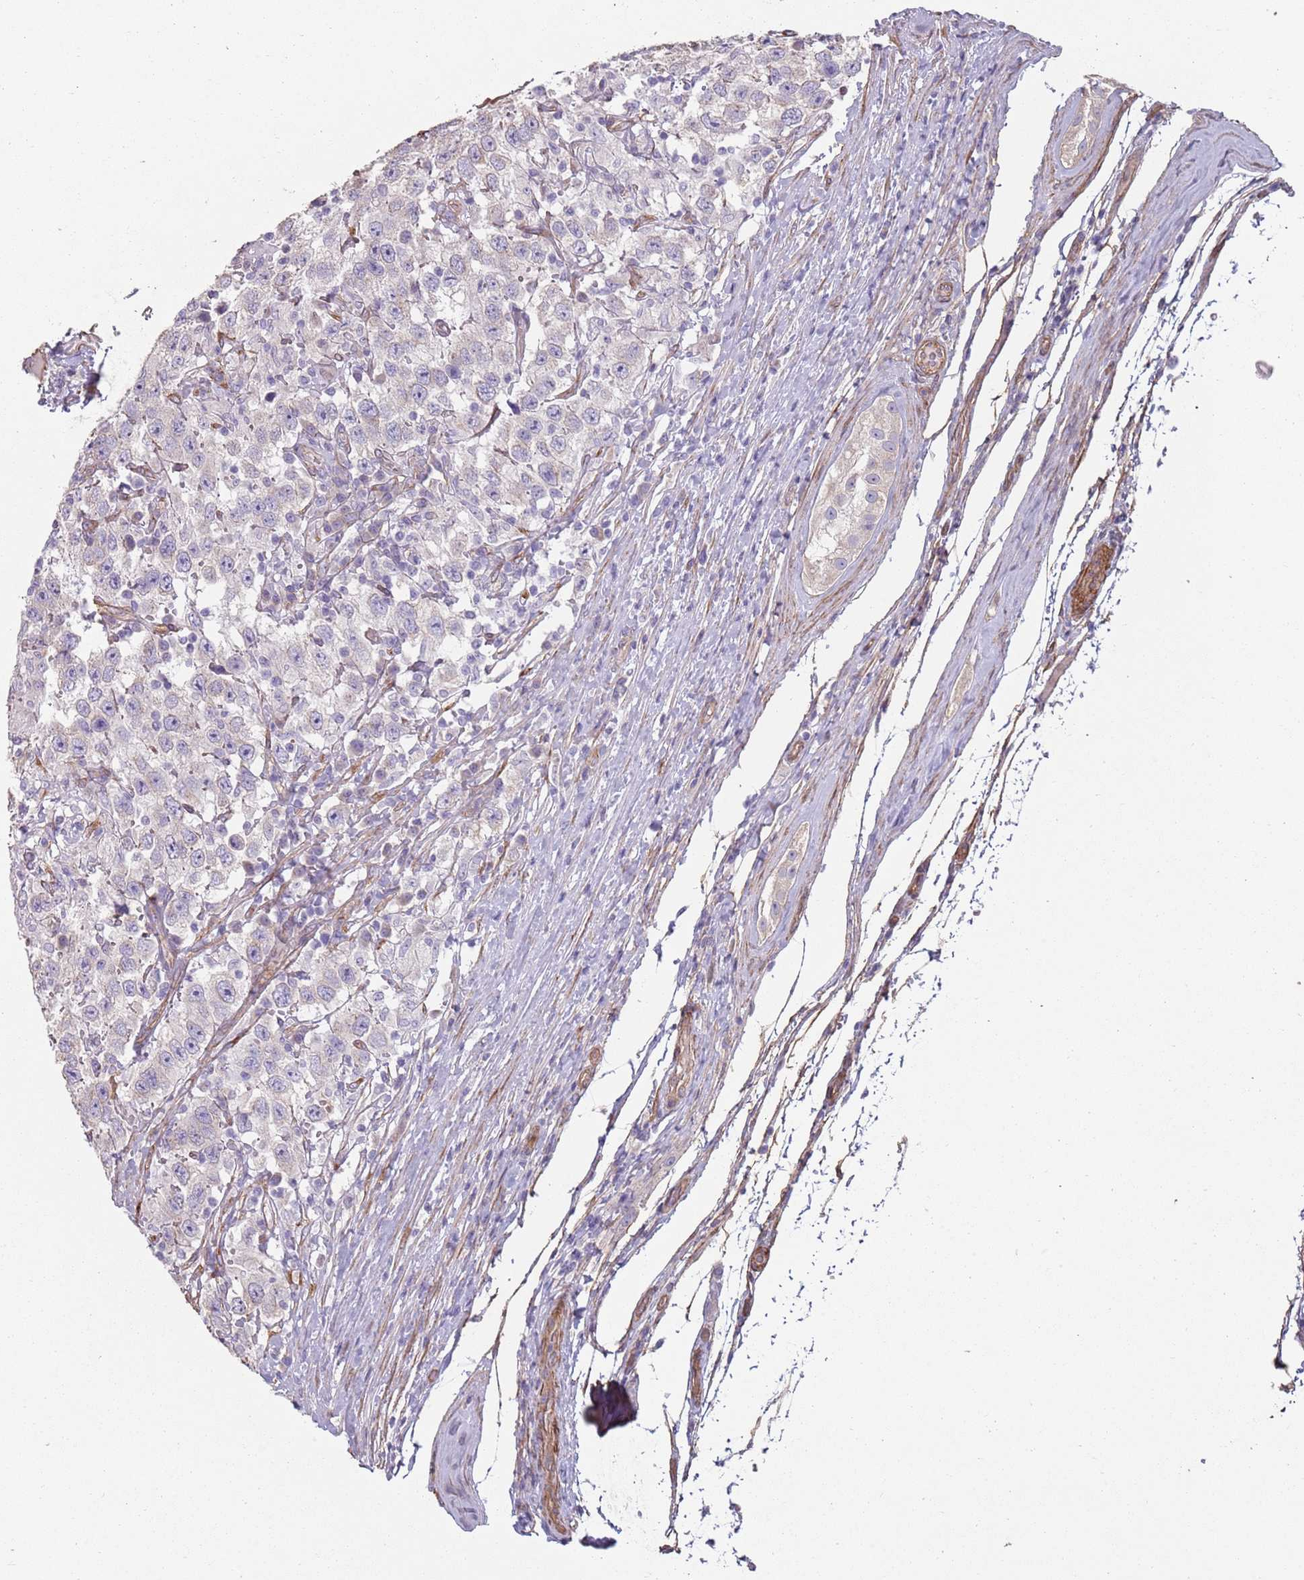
{"staining": {"intensity": "negative", "quantity": "none", "location": "none"}, "tissue": "testis cancer", "cell_type": "Tumor cells", "image_type": "cancer", "snomed": [{"axis": "morphology", "description": "Seminoma, NOS"}, {"axis": "topography", "description": "Testis"}], "caption": "This is an immunohistochemistry photomicrograph of testis cancer. There is no positivity in tumor cells.", "gene": "PHLPP2", "patient": {"sex": "male", "age": 41}}